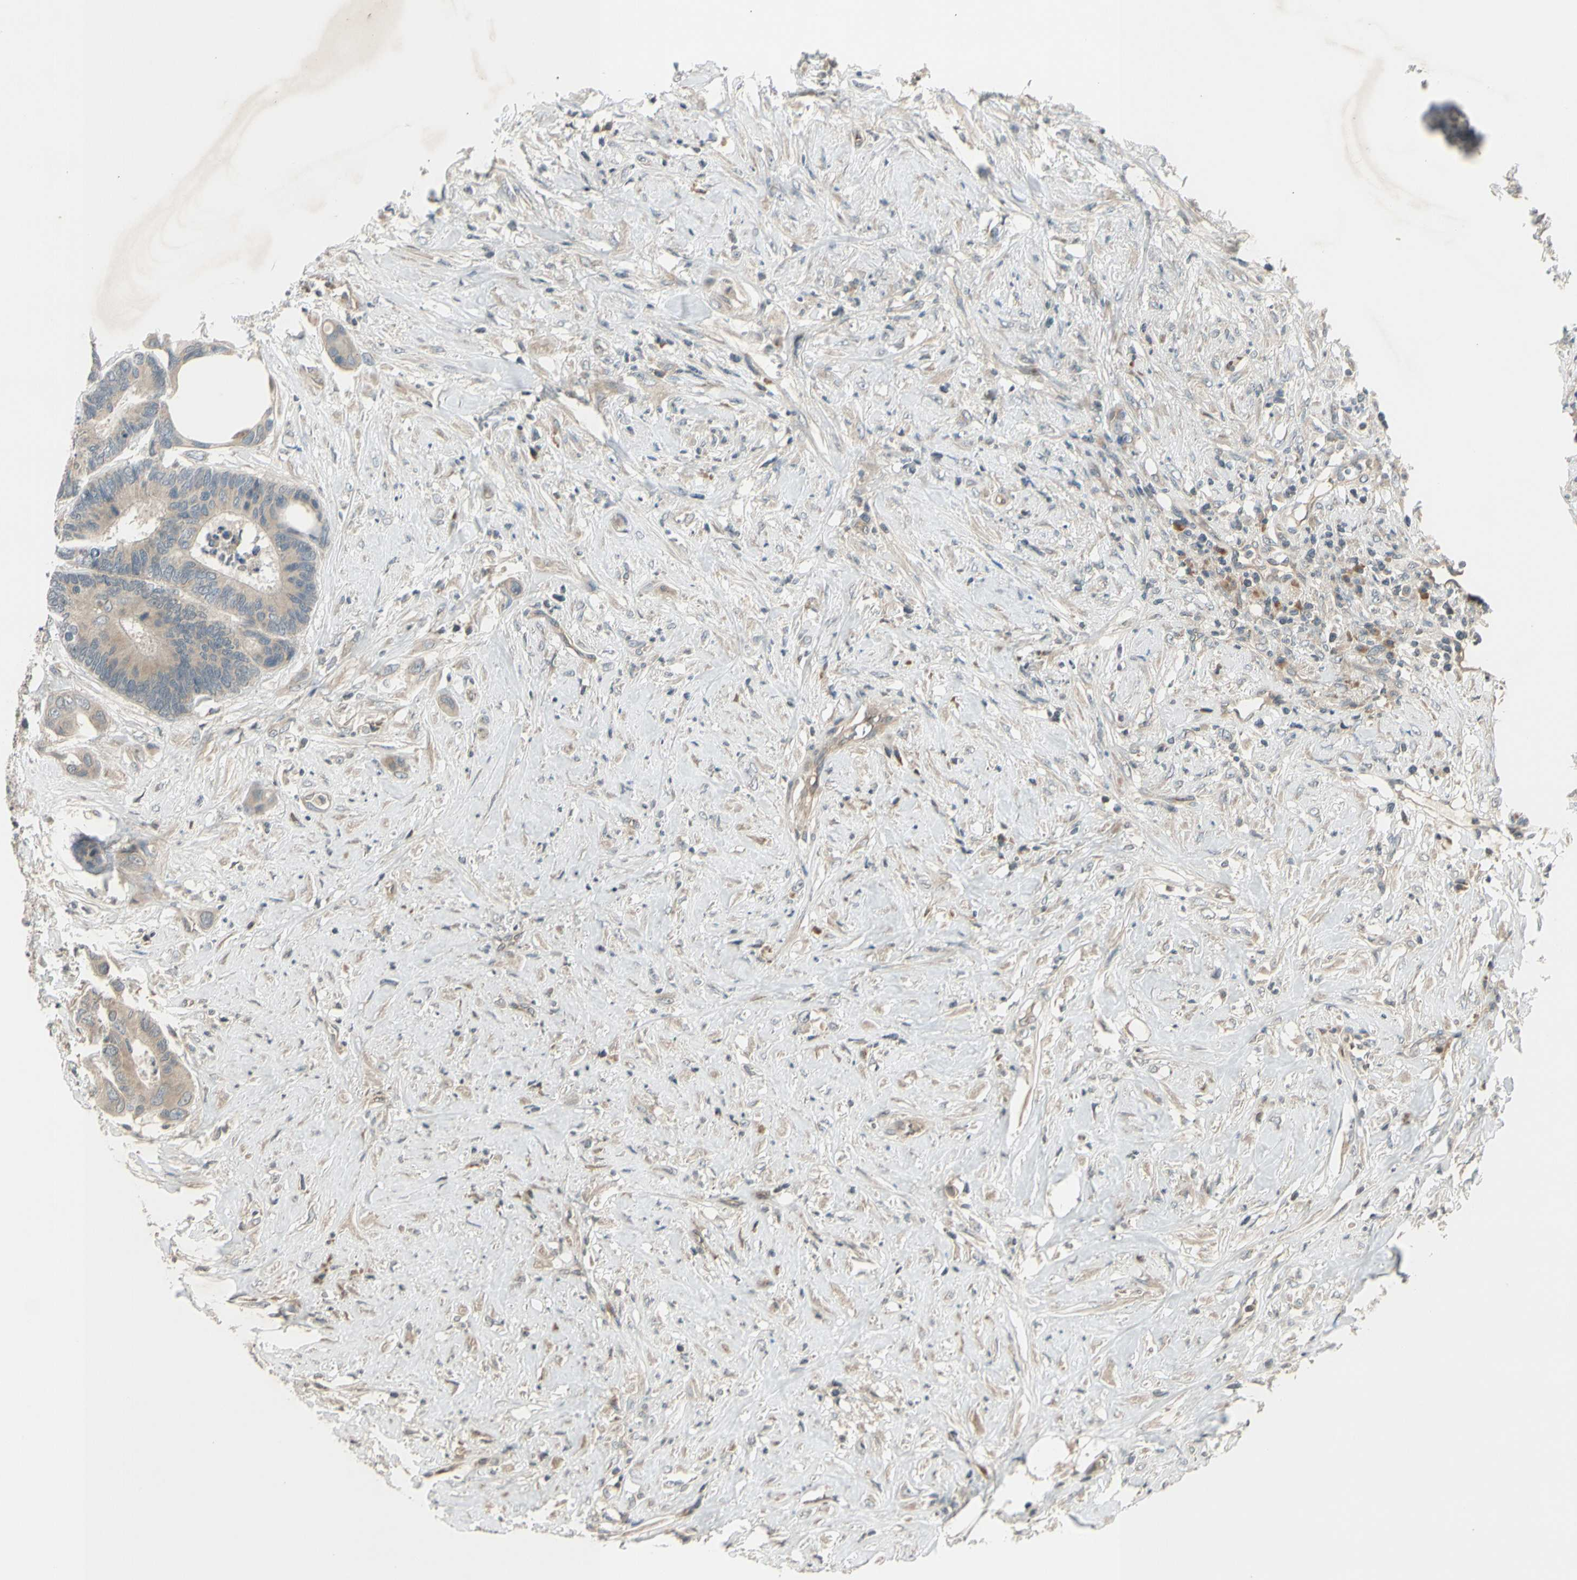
{"staining": {"intensity": "weak", "quantity": ">75%", "location": "cytoplasmic/membranous"}, "tissue": "colorectal cancer", "cell_type": "Tumor cells", "image_type": "cancer", "snomed": [{"axis": "morphology", "description": "Adenocarcinoma, NOS"}, {"axis": "topography", "description": "Rectum"}], "caption": "Immunohistochemical staining of colorectal cancer exhibits low levels of weak cytoplasmic/membranous protein positivity in approximately >75% of tumor cells.", "gene": "FGF10", "patient": {"sex": "male", "age": 55}}